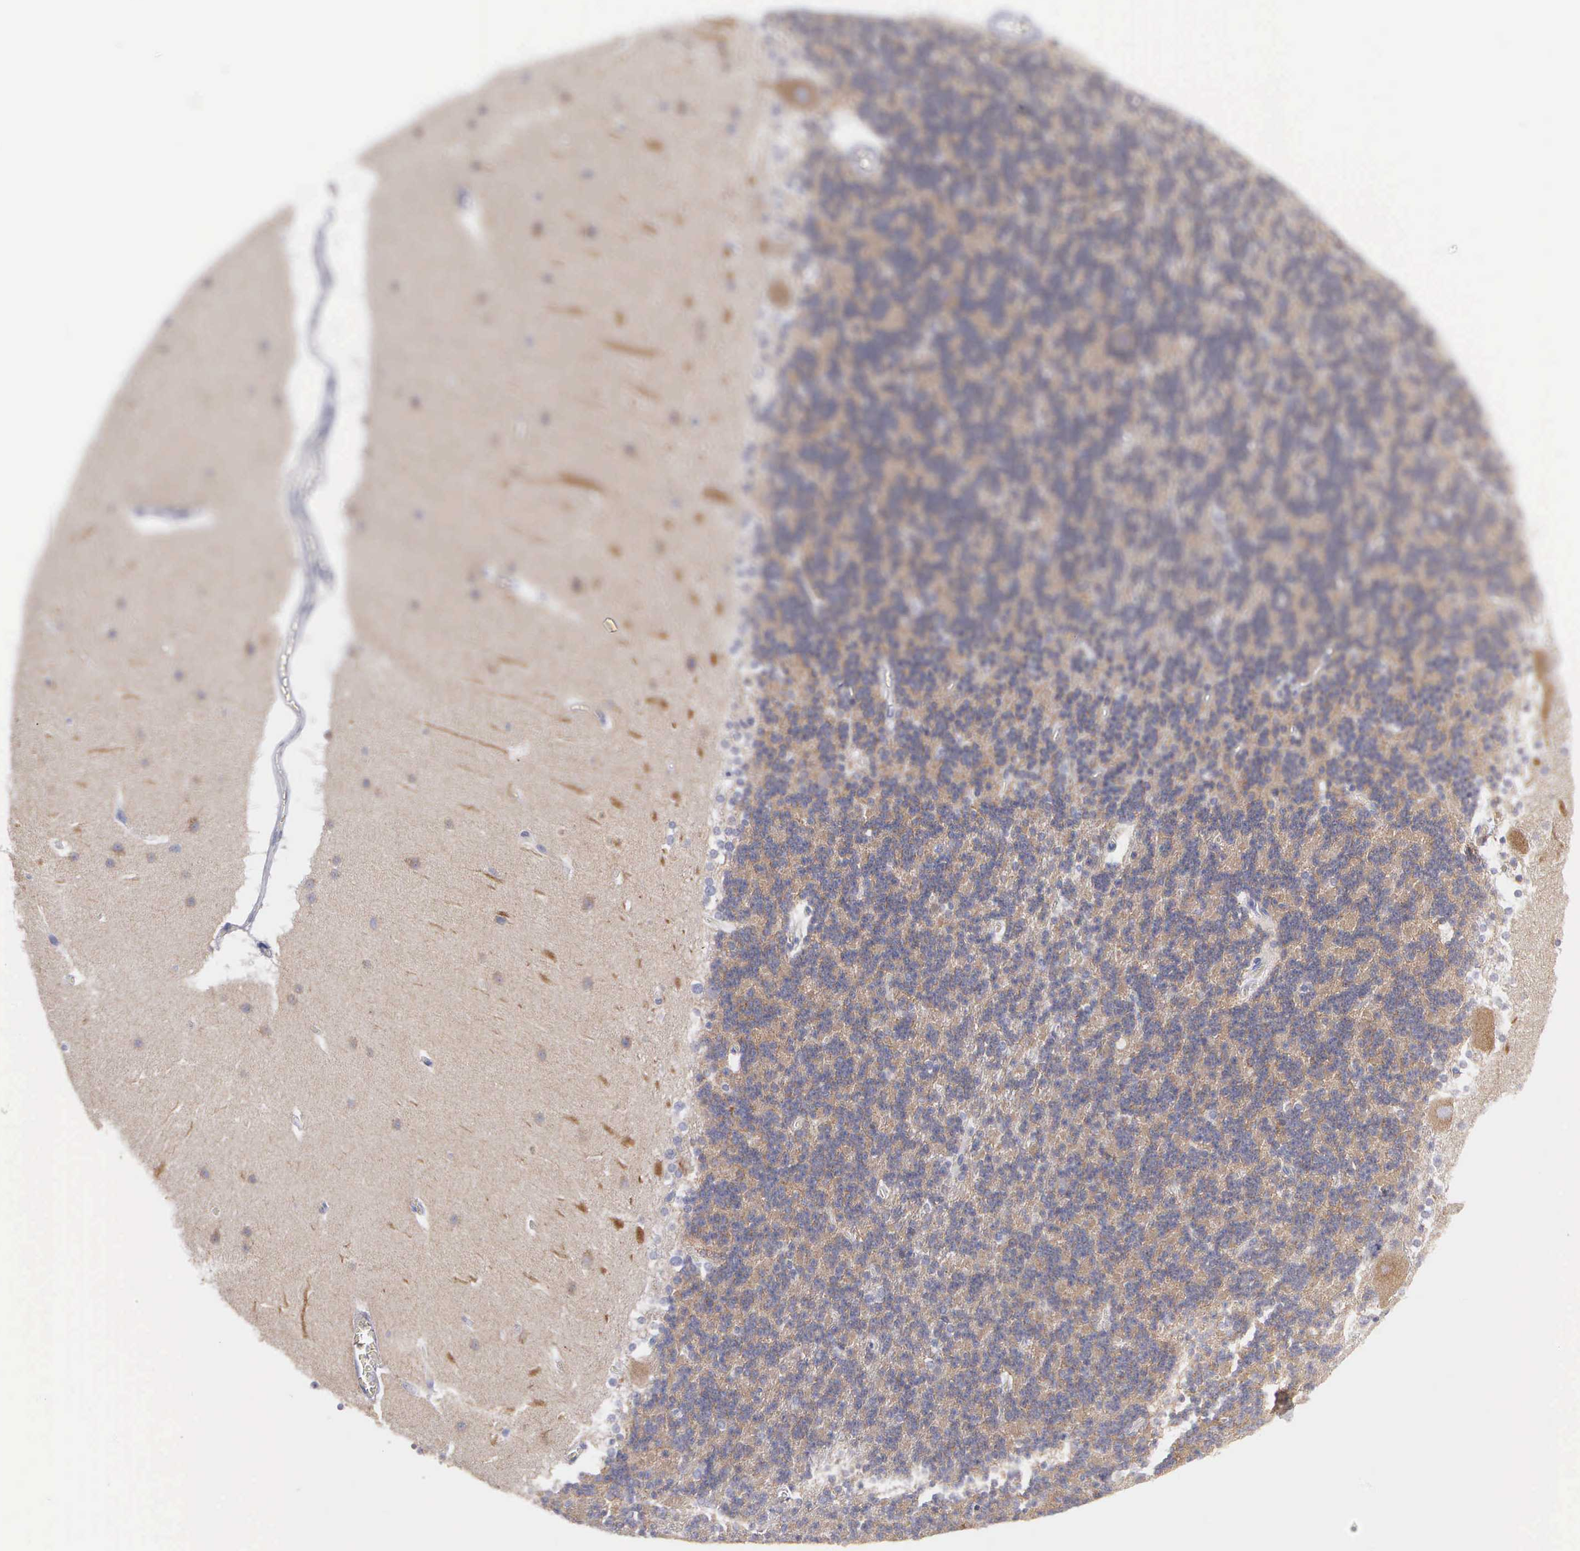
{"staining": {"intensity": "moderate", "quantity": ">75%", "location": "cytoplasmic/membranous"}, "tissue": "cerebellum", "cell_type": "Cells in granular layer", "image_type": "normal", "snomed": [{"axis": "morphology", "description": "Normal tissue, NOS"}, {"axis": "topography", "description": "Cerebellum"}], "caption": "Immunohistochemistry (IHC) staining of unremarkable cerebellum, which shows medium levels of moderate cytoplasmic/membranous expression in about >75% of cells in granular layer indicating moderate cytoplasmic/membranous protein expression. The staining was performed using DAB (3,3'-diaminobenzidine) (brown) for protein detection and nuclei were counterstained in hematoxylin (blue).", "gene": "CEP170B", "patient": {"sex": "female", "age": 19}}